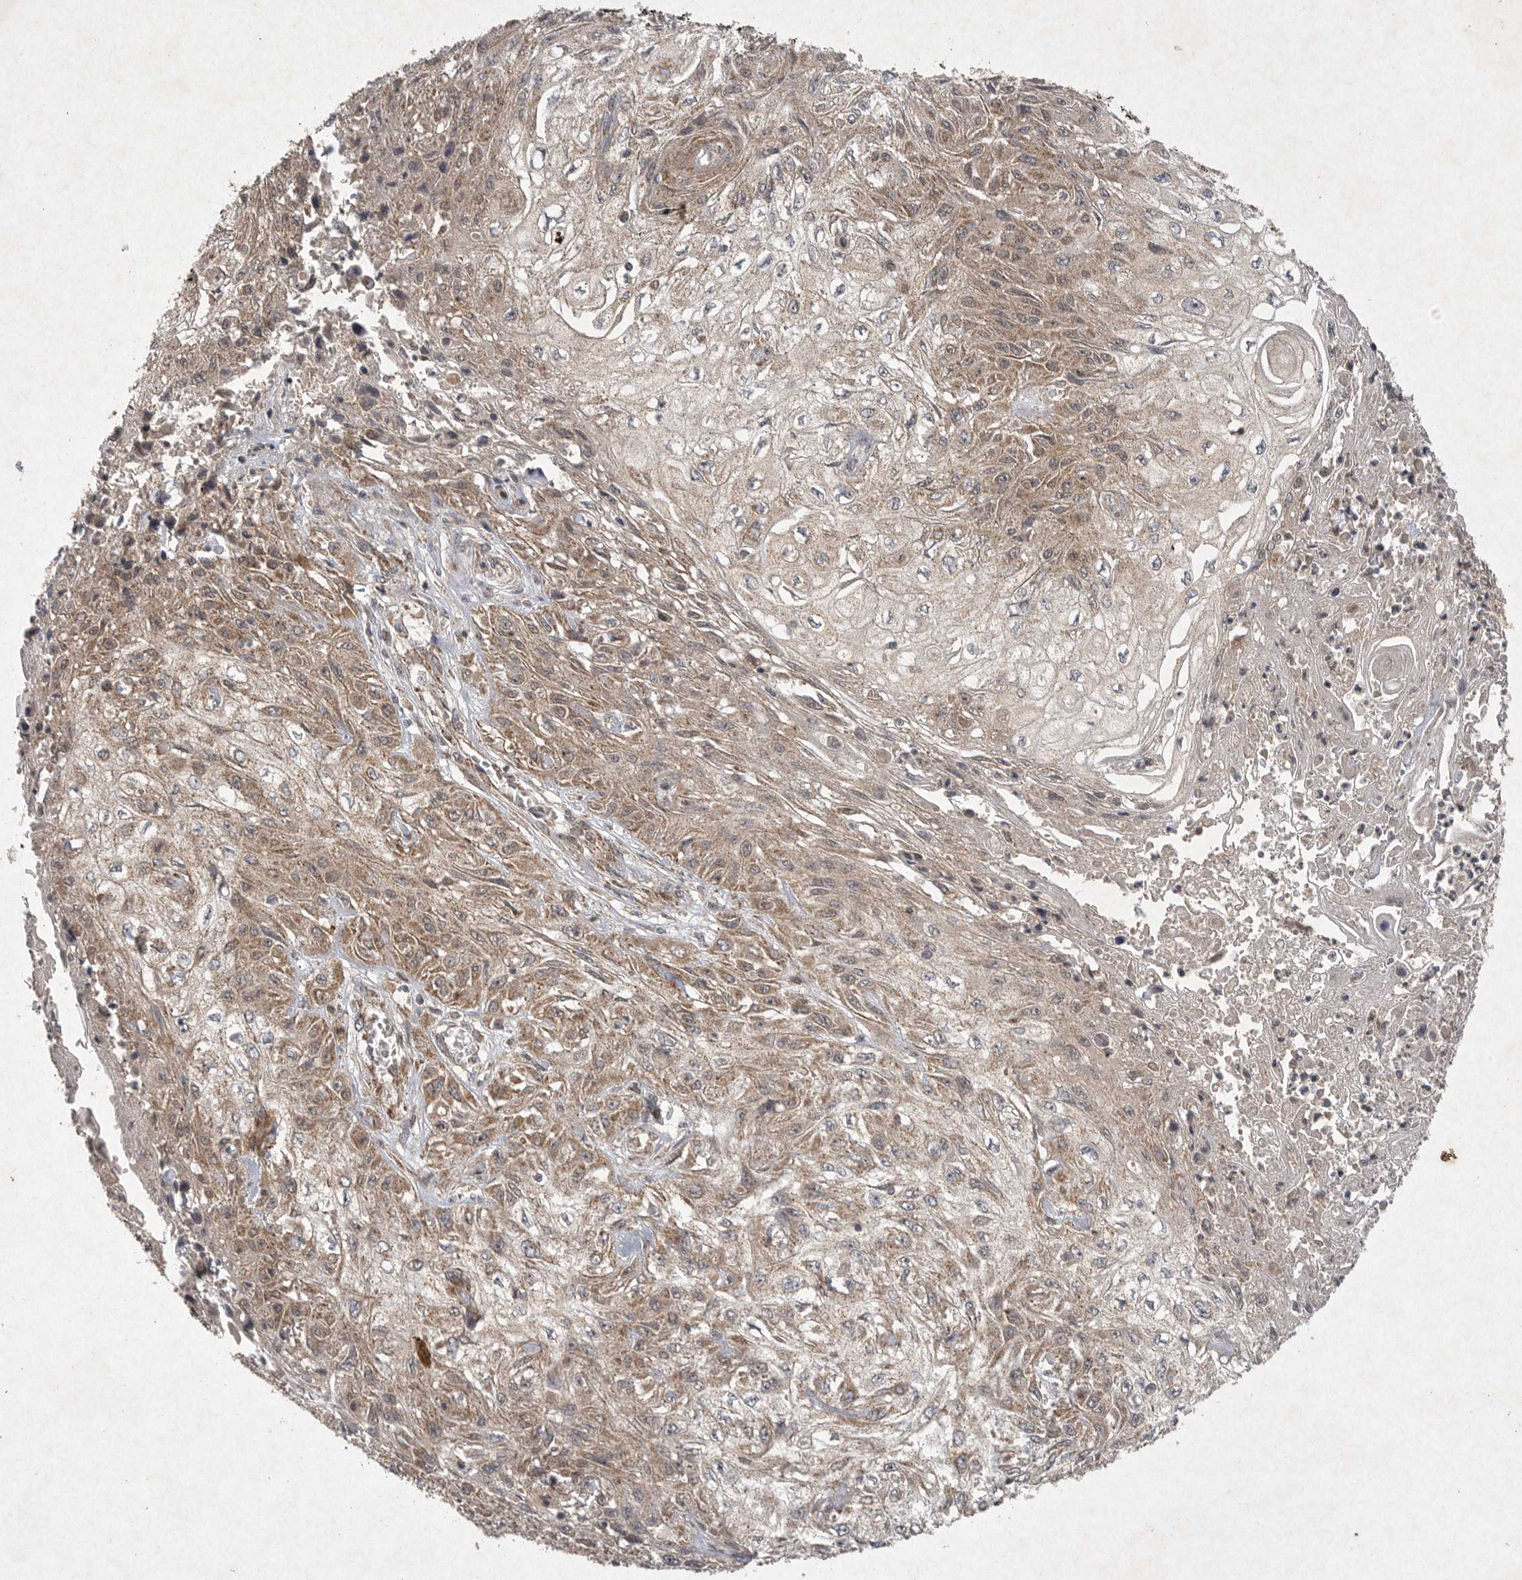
{"staining": {"intensity": "moderate", "quantity": ">75%", "location": "cytoplasmic/membranous"}, "tissue": "skin cancer", "cell_type": "Tumor cells", "image_type": "cancer", "snomed": [{"axis": "morphology", "description": "Squamous cell carcinoma, NOS"}, {"axis": "morphology", "description": "Squamous cell carcinoma, metastatic, NOS"}, {"axis": "topography", "description": "Skin"}, {"axis": "topography", "description": "Lymph node"}], "caption": "Immunohistochemistry micrograph of neoplastic tissue: skin cancer stained using immunohistochemistry displays medium levels of moderate protein expression localized specifically in the cytoplasmic/membranous of tumor cells, appearing as a cytoplasmic/membranous brown color.", "gene": "DDR1", "patient": {"sex": "male", "age": 75}}